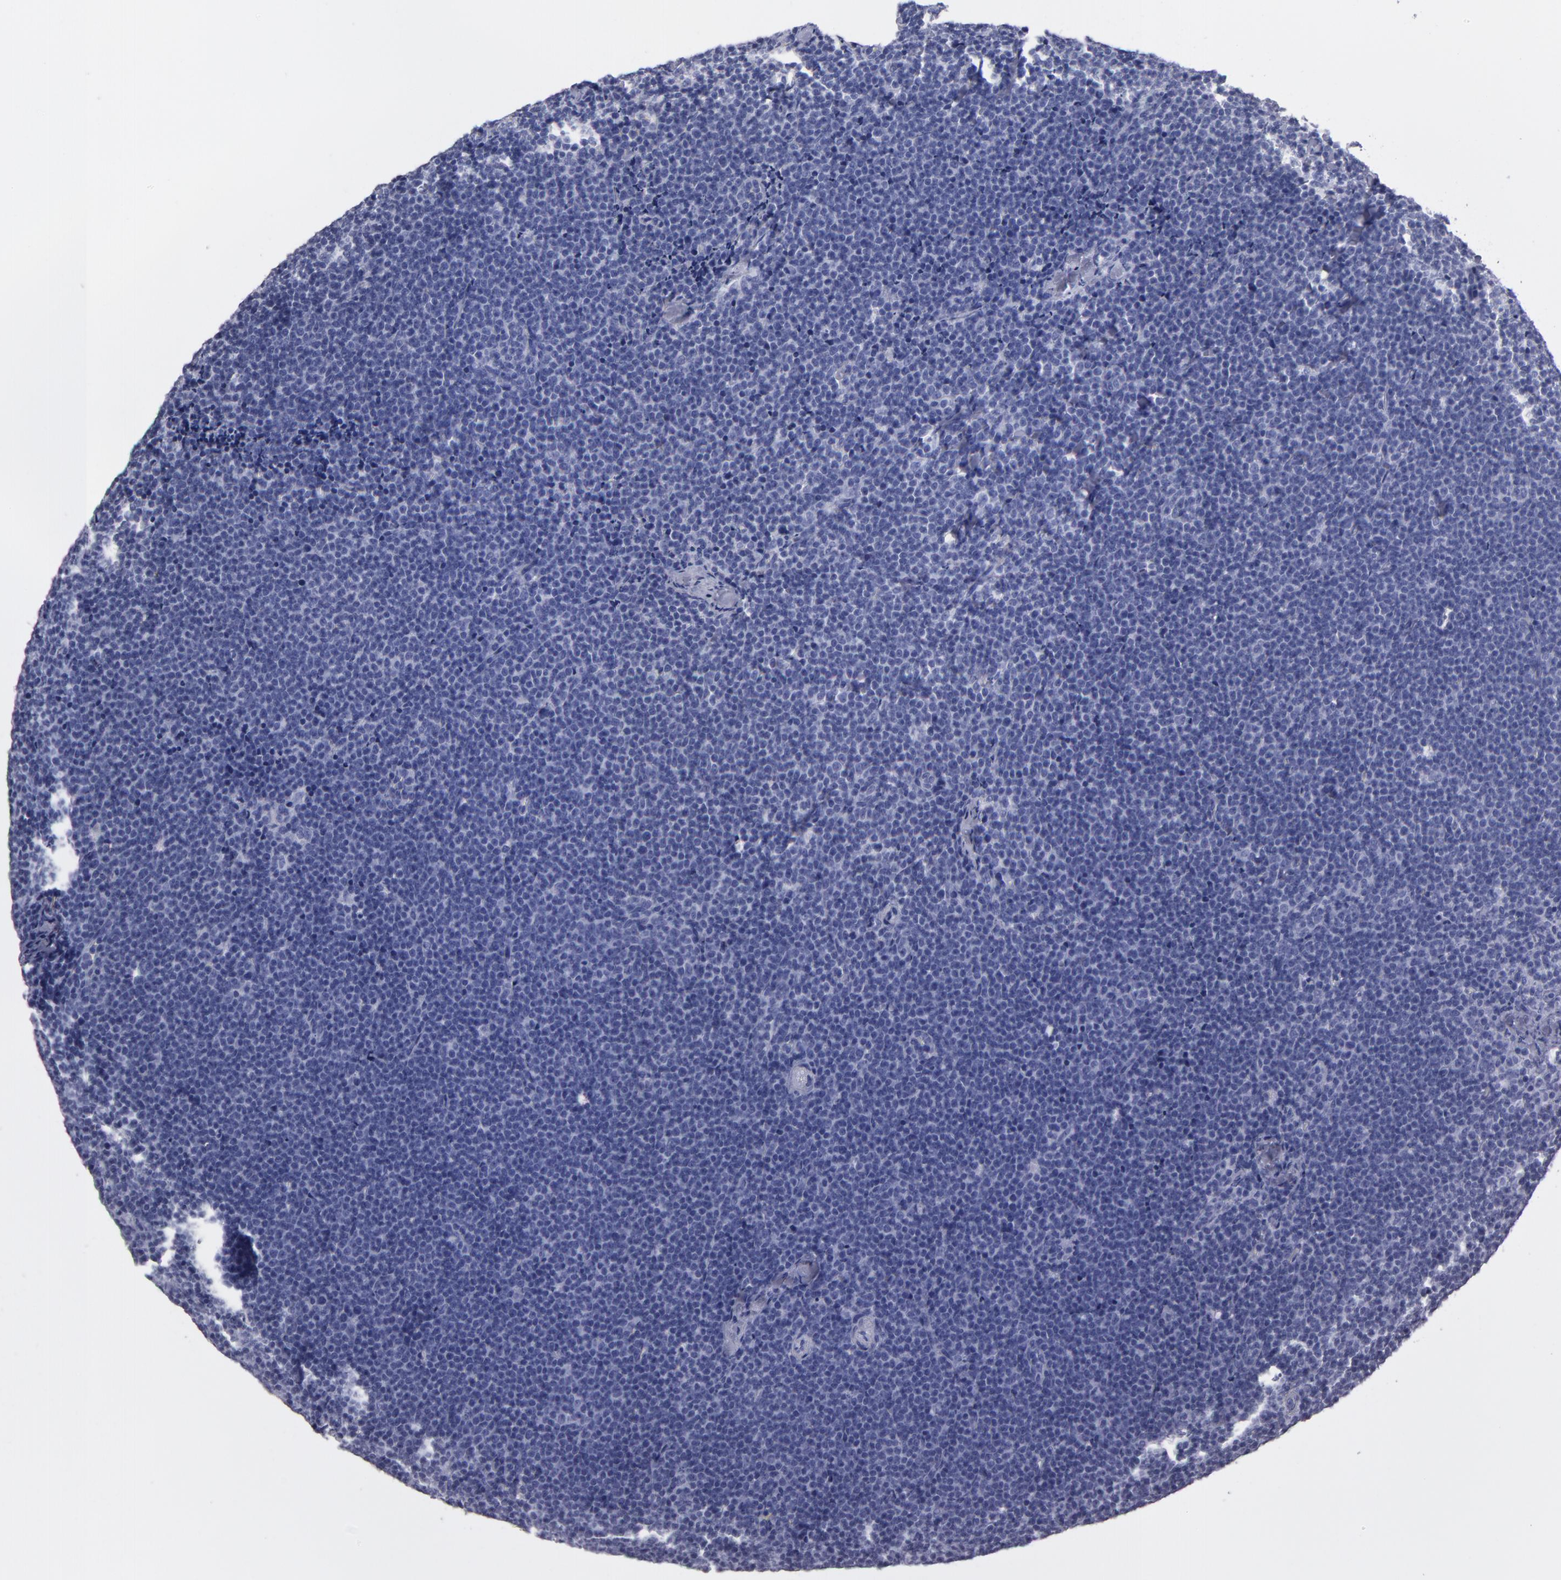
{"staining": {"intensity": "negative", "quantity": "none", "location": "none"}, "tissue": "lymphoma", "cell_type": "Tumor cells", "image_type": "cancer", "snomed": [{"axis": "morphology", "description": "Malignant lymphoma, non-Hodgkin's type, High grade"}, {"axis": "topography", "description": "Lymph node"}], "caption": "This is a histopathology image of IHC staining of malignant lymphoma, non-Hodgkin's type (high-grade), which shows no staining in tumor cells. The staining was performed using DAB to visualize the protein expression in brown, while the nuclei were stained in blue with hematoxylin (Magnification: 20x).", "gene": "SOX10", "patient": {"sex": "female", "age": 58}}